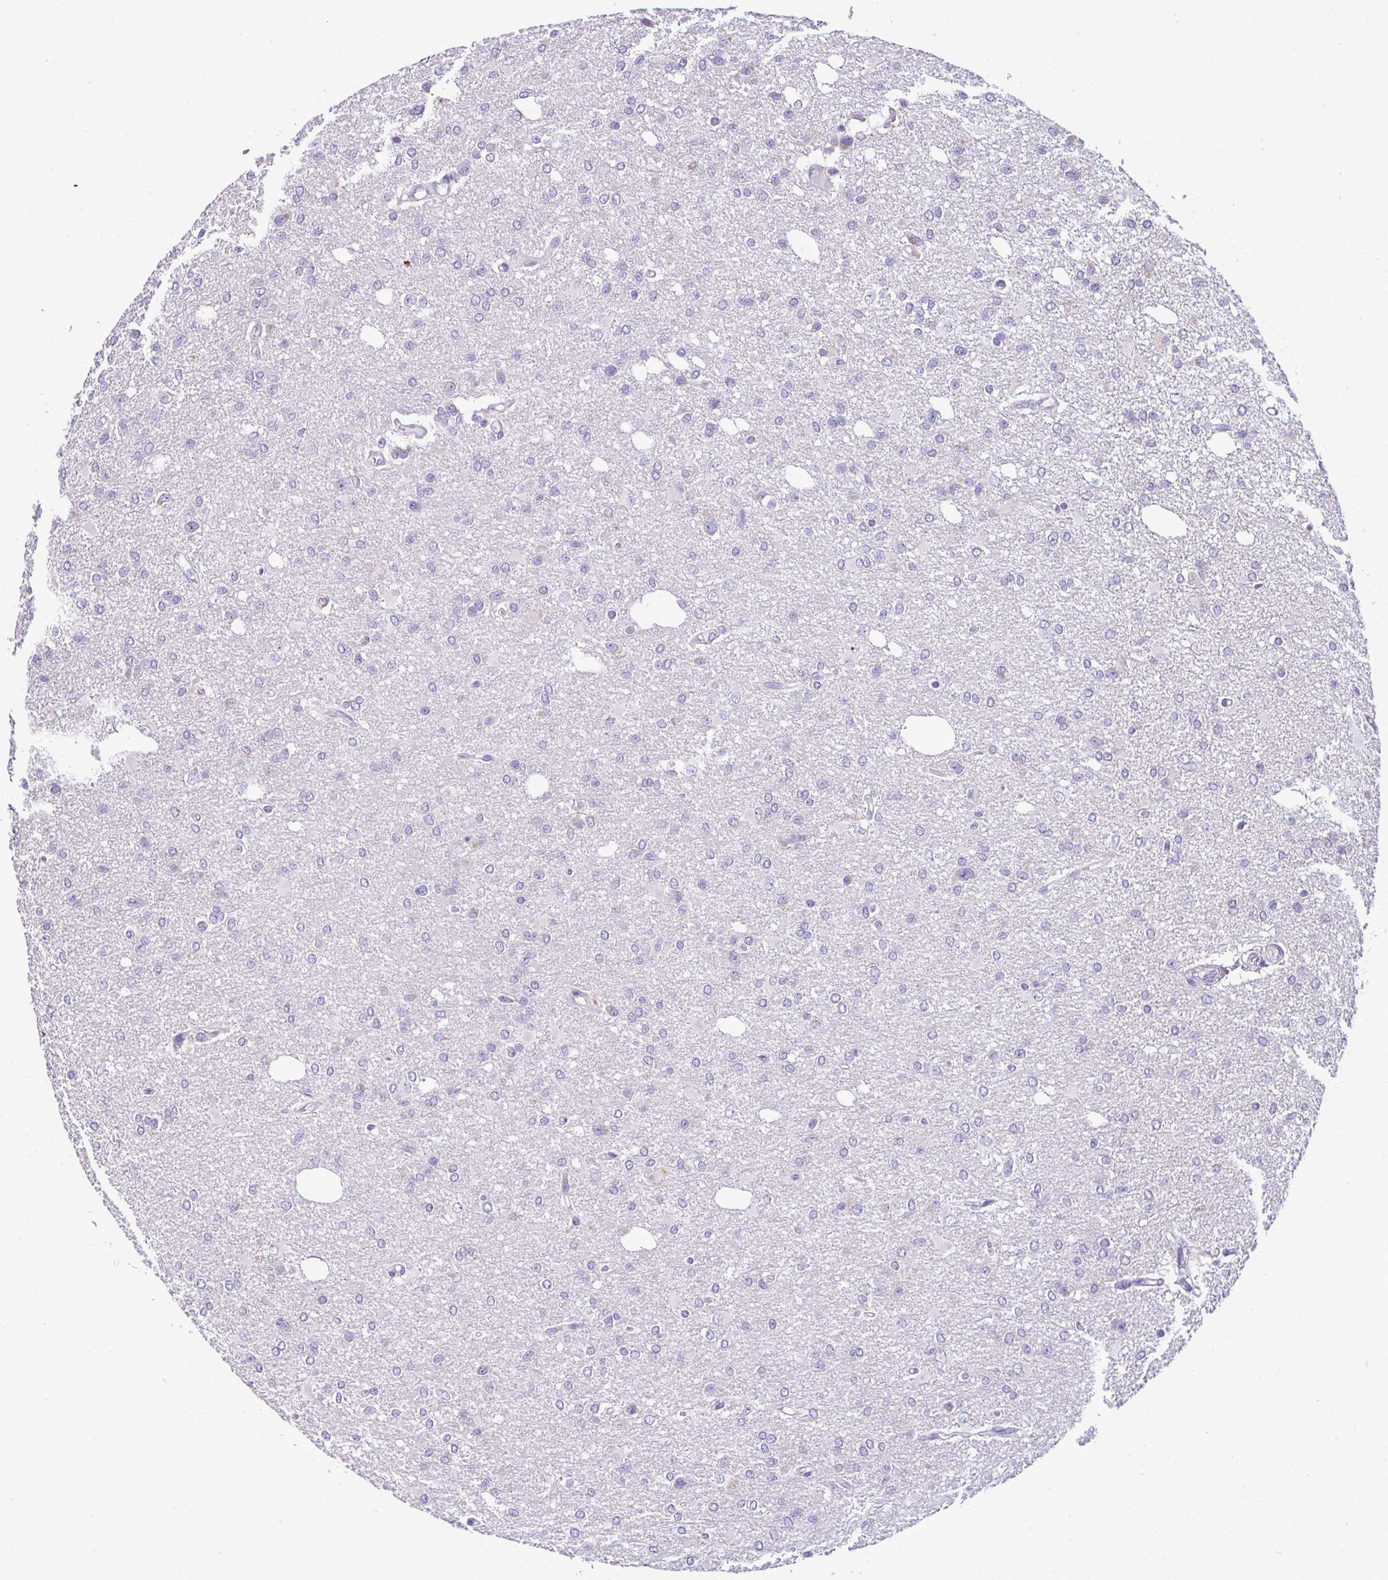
{"staining": {"intensity": "negative", "quantity": "none", "location": "none"}, "tissue": "glioma", "cell_type": "Tumor cells", "image_type": "cancer", "snomed": [{"axis": "morphology", "description": "Glioma, malignant, Low grade"}, {"axis": "topography", "description": "Brain"}], "caption": "IHC image of neoplastic tissue: human low-grade glioma (malignant) stained with DAB demonstrates no significant protein positivity in tumor cells.", "gene": "ST8SIA2", "patient": {"sex": "male", "age": 26}}